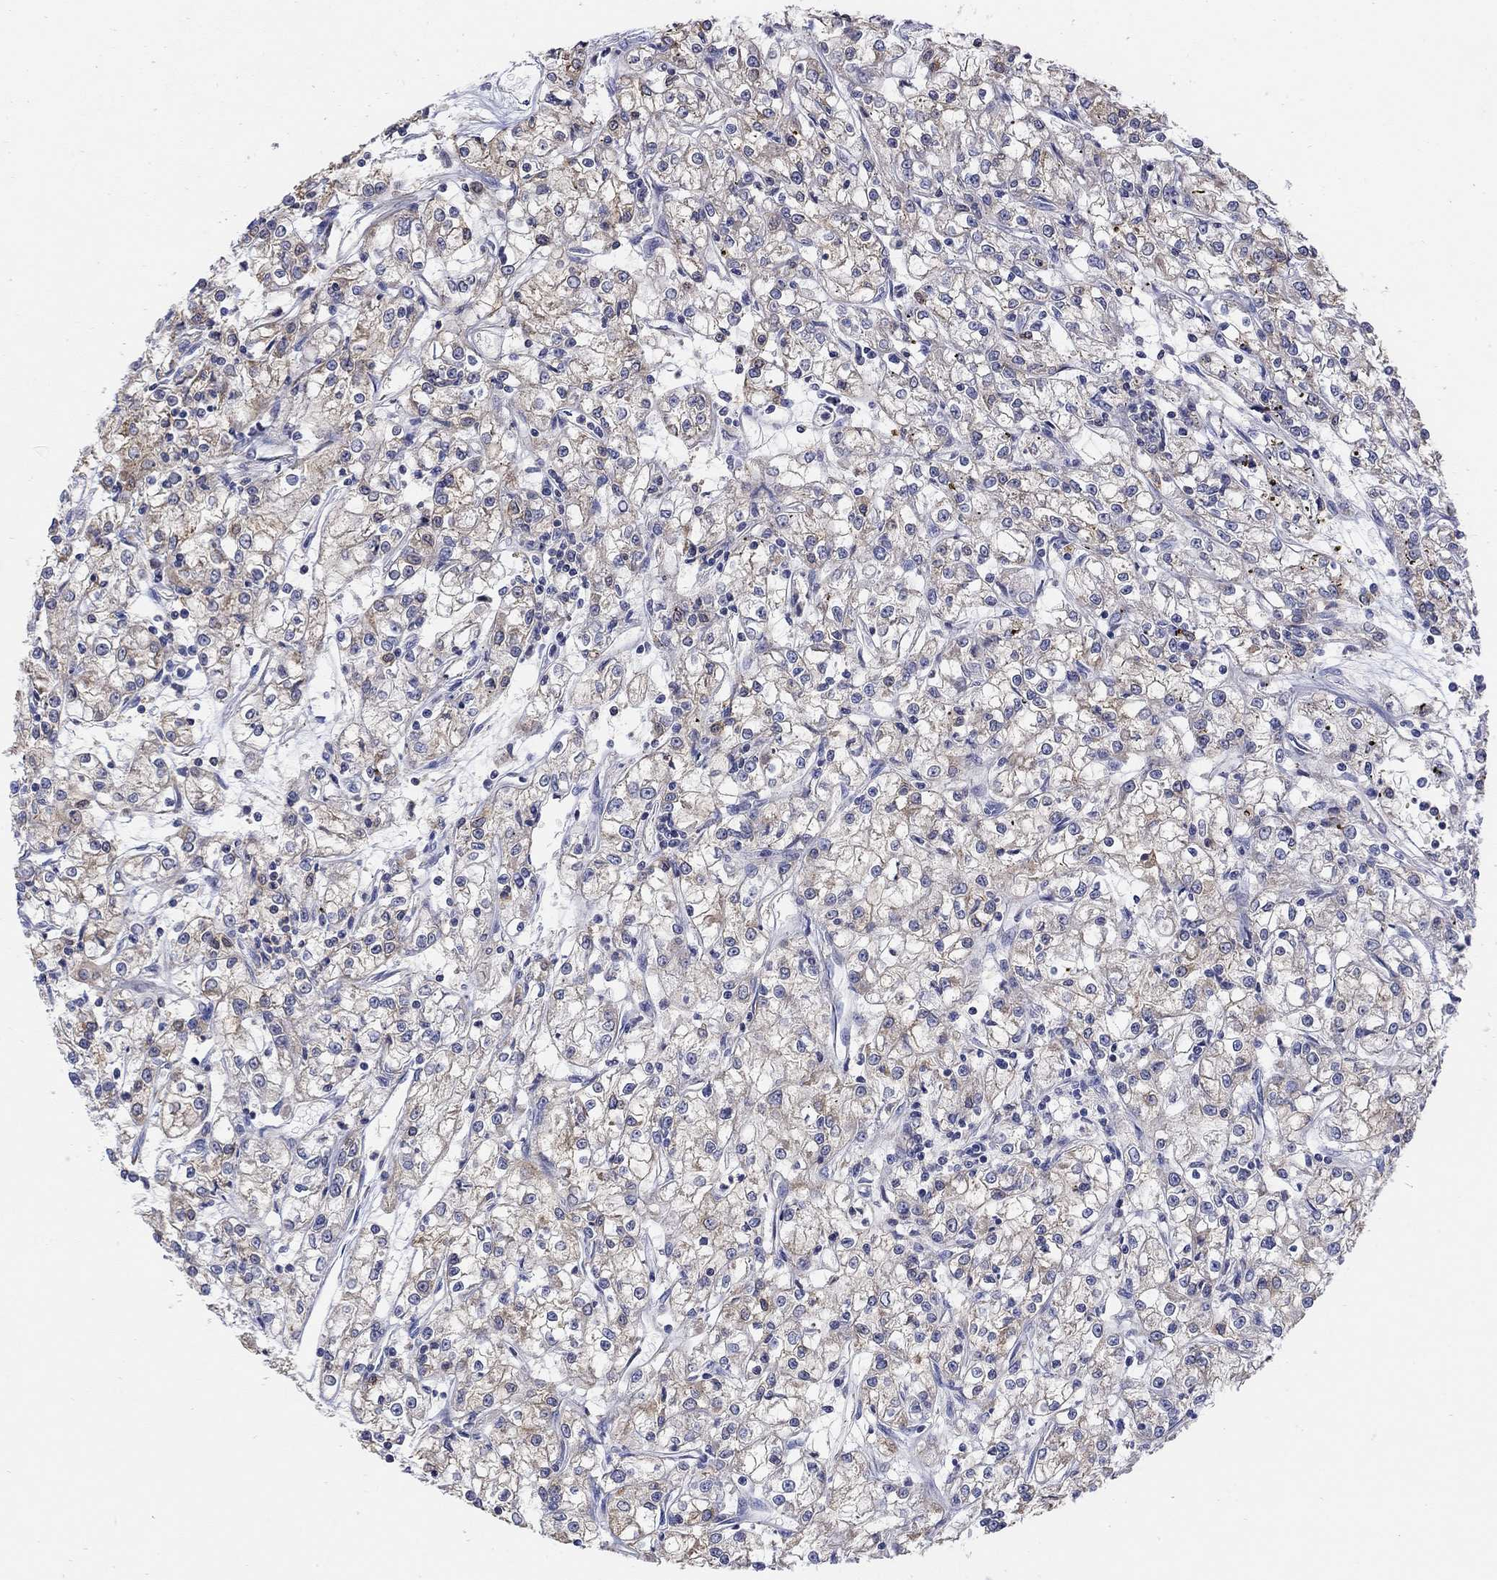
{"staining": {"intensity": "weak", "quantity": "25%-75%", "location": "cytoplasmic/membranous"}, "tissue": "renal cancer", "cell_type": "Tumor cells", "image_type": "cancer", "snomed": [{"axis": "morphology", "description": "Adenocarcinoma, NOS"}, {"axis": "topography", "description": "Kidney"}], "caption": "IHC (DAB) staining of adenocarcinoma (renal) demonstrates weak cytoplasmic/membranous protein positivity in approximately 25%-75% of tumor cells. (Brightfield microscopy of DAB IHC at high magnification).", "gene": "TEKT3", "patient": {"sex": "female", "age": 59}}